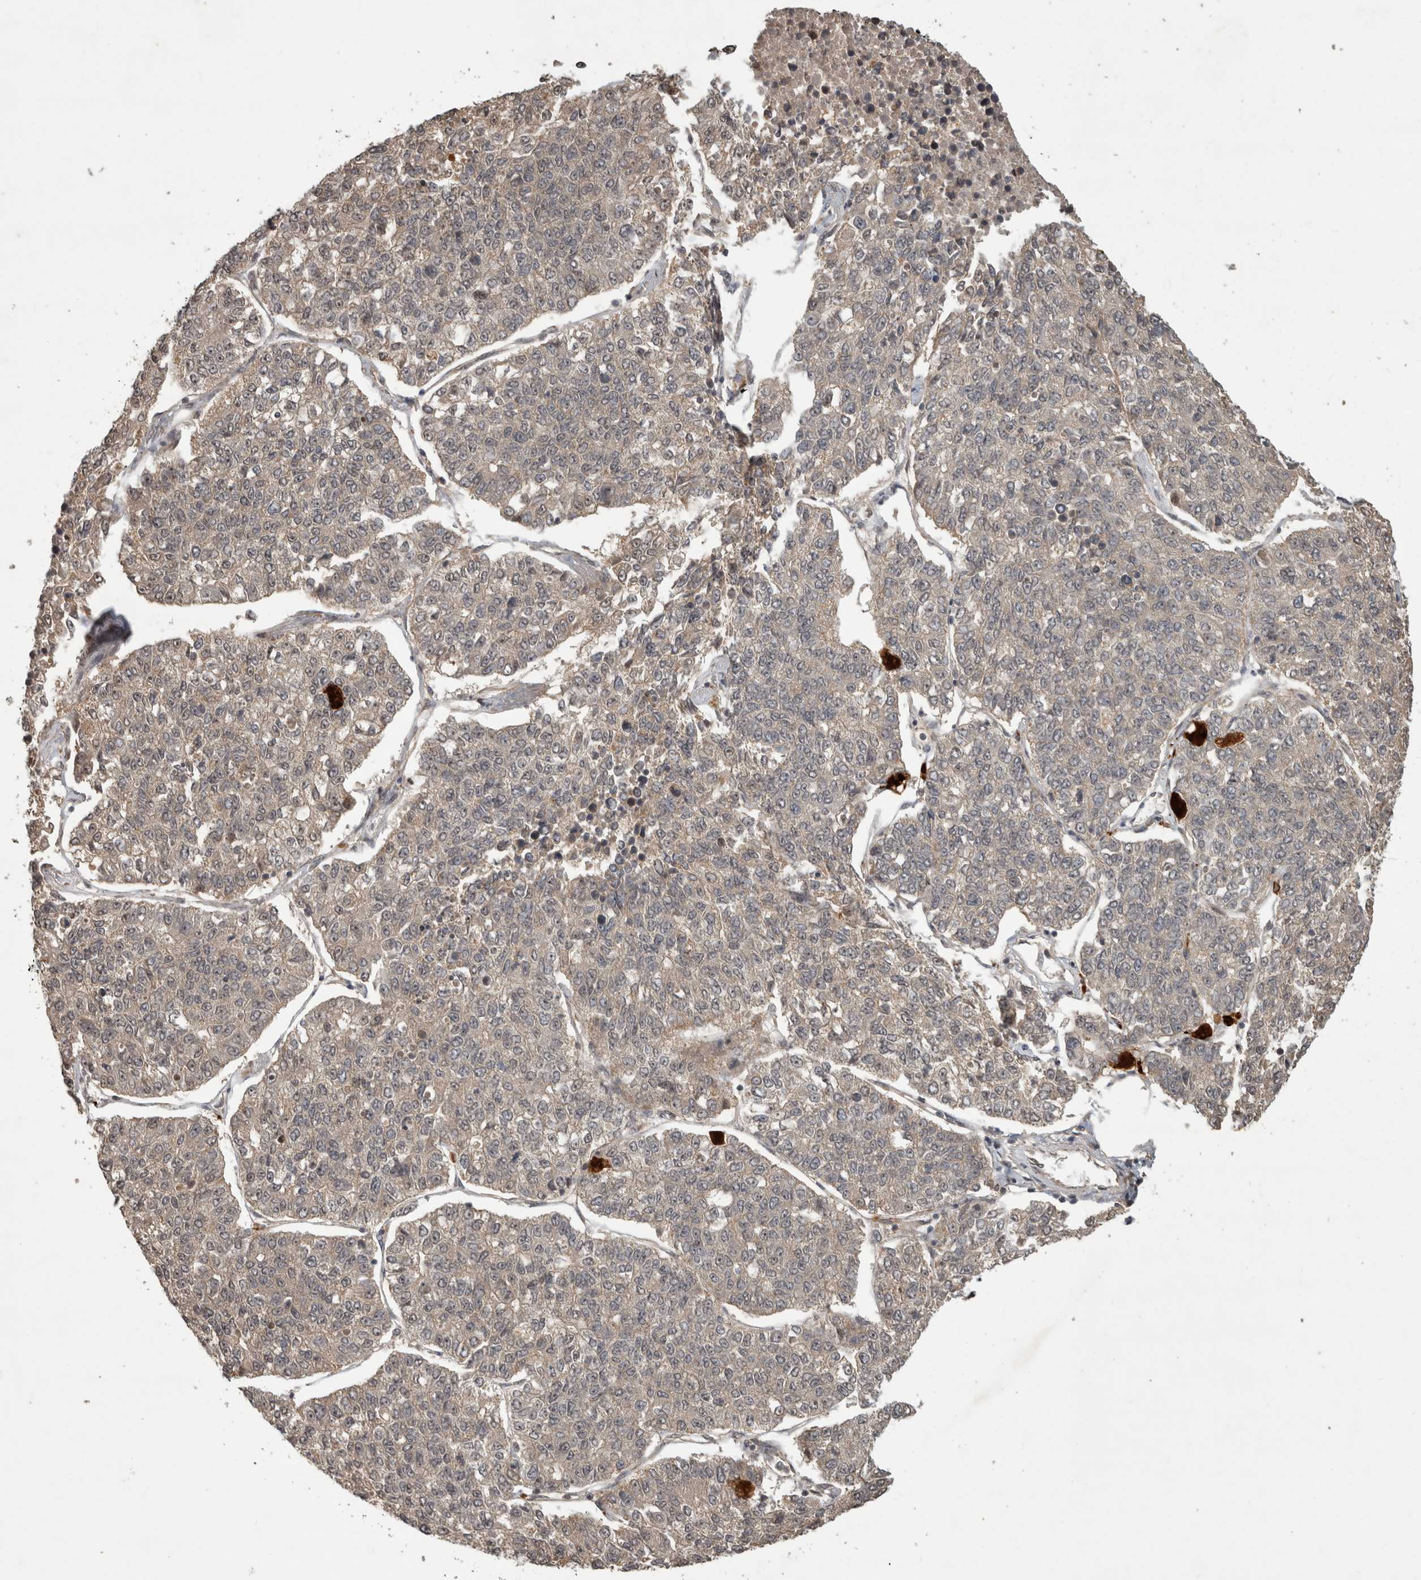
{"staining": {"intensity": "weak", "quantity": "<25%", "location": "cytoplasmic/membranous"}, "tissue": "lung cancer", "cell_type": "Tumor cells", "image_type": "cancer", "snomed": [{"axis": "morphology", "description": "Adenocarcinoma, NOS"}, {"axis": "topography", "description": "Lung"}], "caption": "Immunohistochemical staining of human lung cancer demonstrates no significant expression in tumor cells.", "gene": "PITPNC1", "patient": {"sex": "male", "age": 49}}